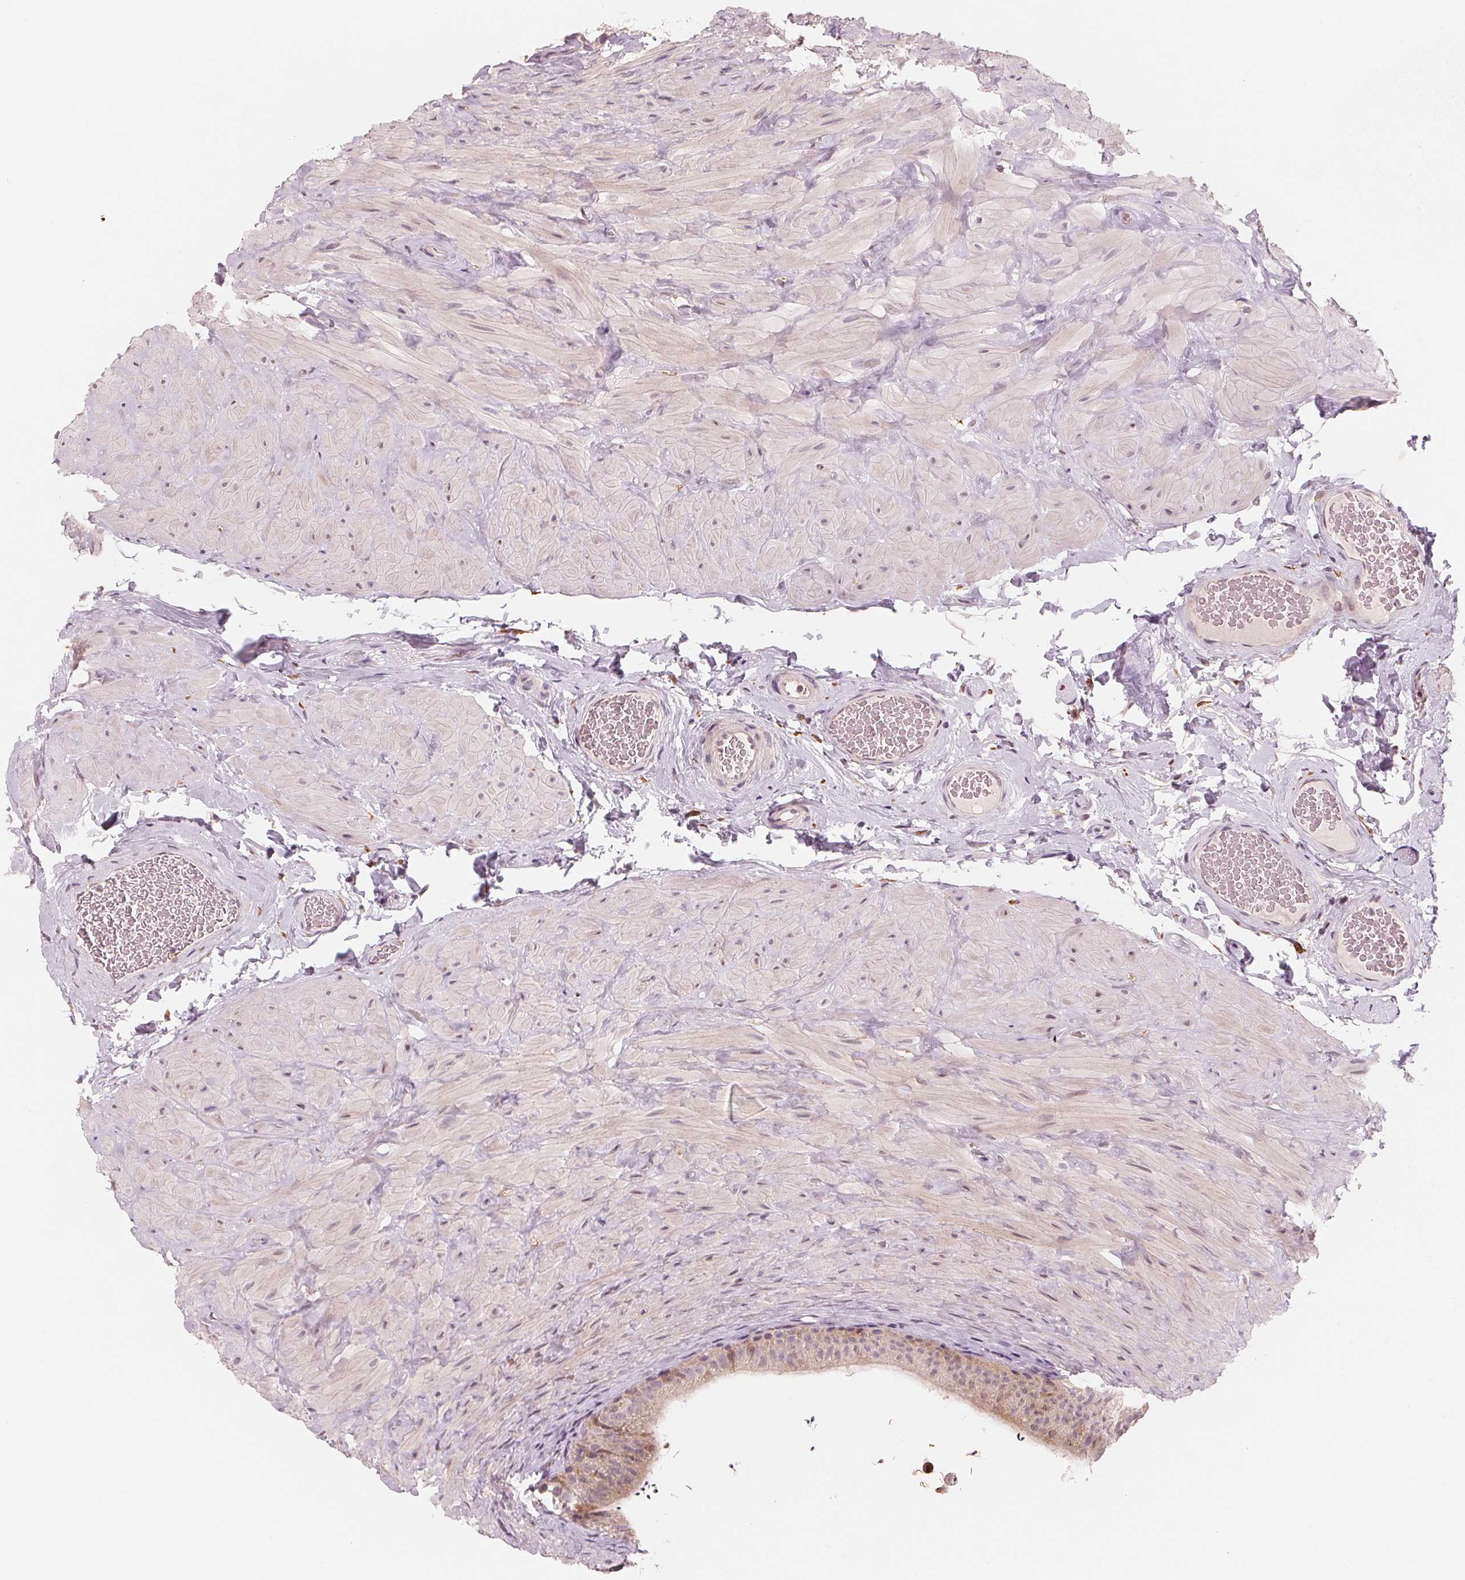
{"staining": {"intensity": "negative", "quantity": "none", "location": "none"}, "tissue": "epididymis", "cell_type": "Glandular cells", "image_type": "normal", "snomed": [{"axis": "morphology", "description": "Normal tissue, NOS"}, {"axis": "topography", "description": "Epididymis, spermatic cord, NOS"}, {"axis": "topography", "description": "Epididymis"}], "caption": "This histopathology image is of benign epididymis stained with IHC to label a protein in brown with the nuclei are counter-stained blue. There is no positivity in glandular cells. (DAB (3,3'-diaminobenzidine) immunohistochemistry visualized using brightfield microscopy, high magnification).", "gene": "IL9R", "patient": {"sex": "male", "age": 31}}